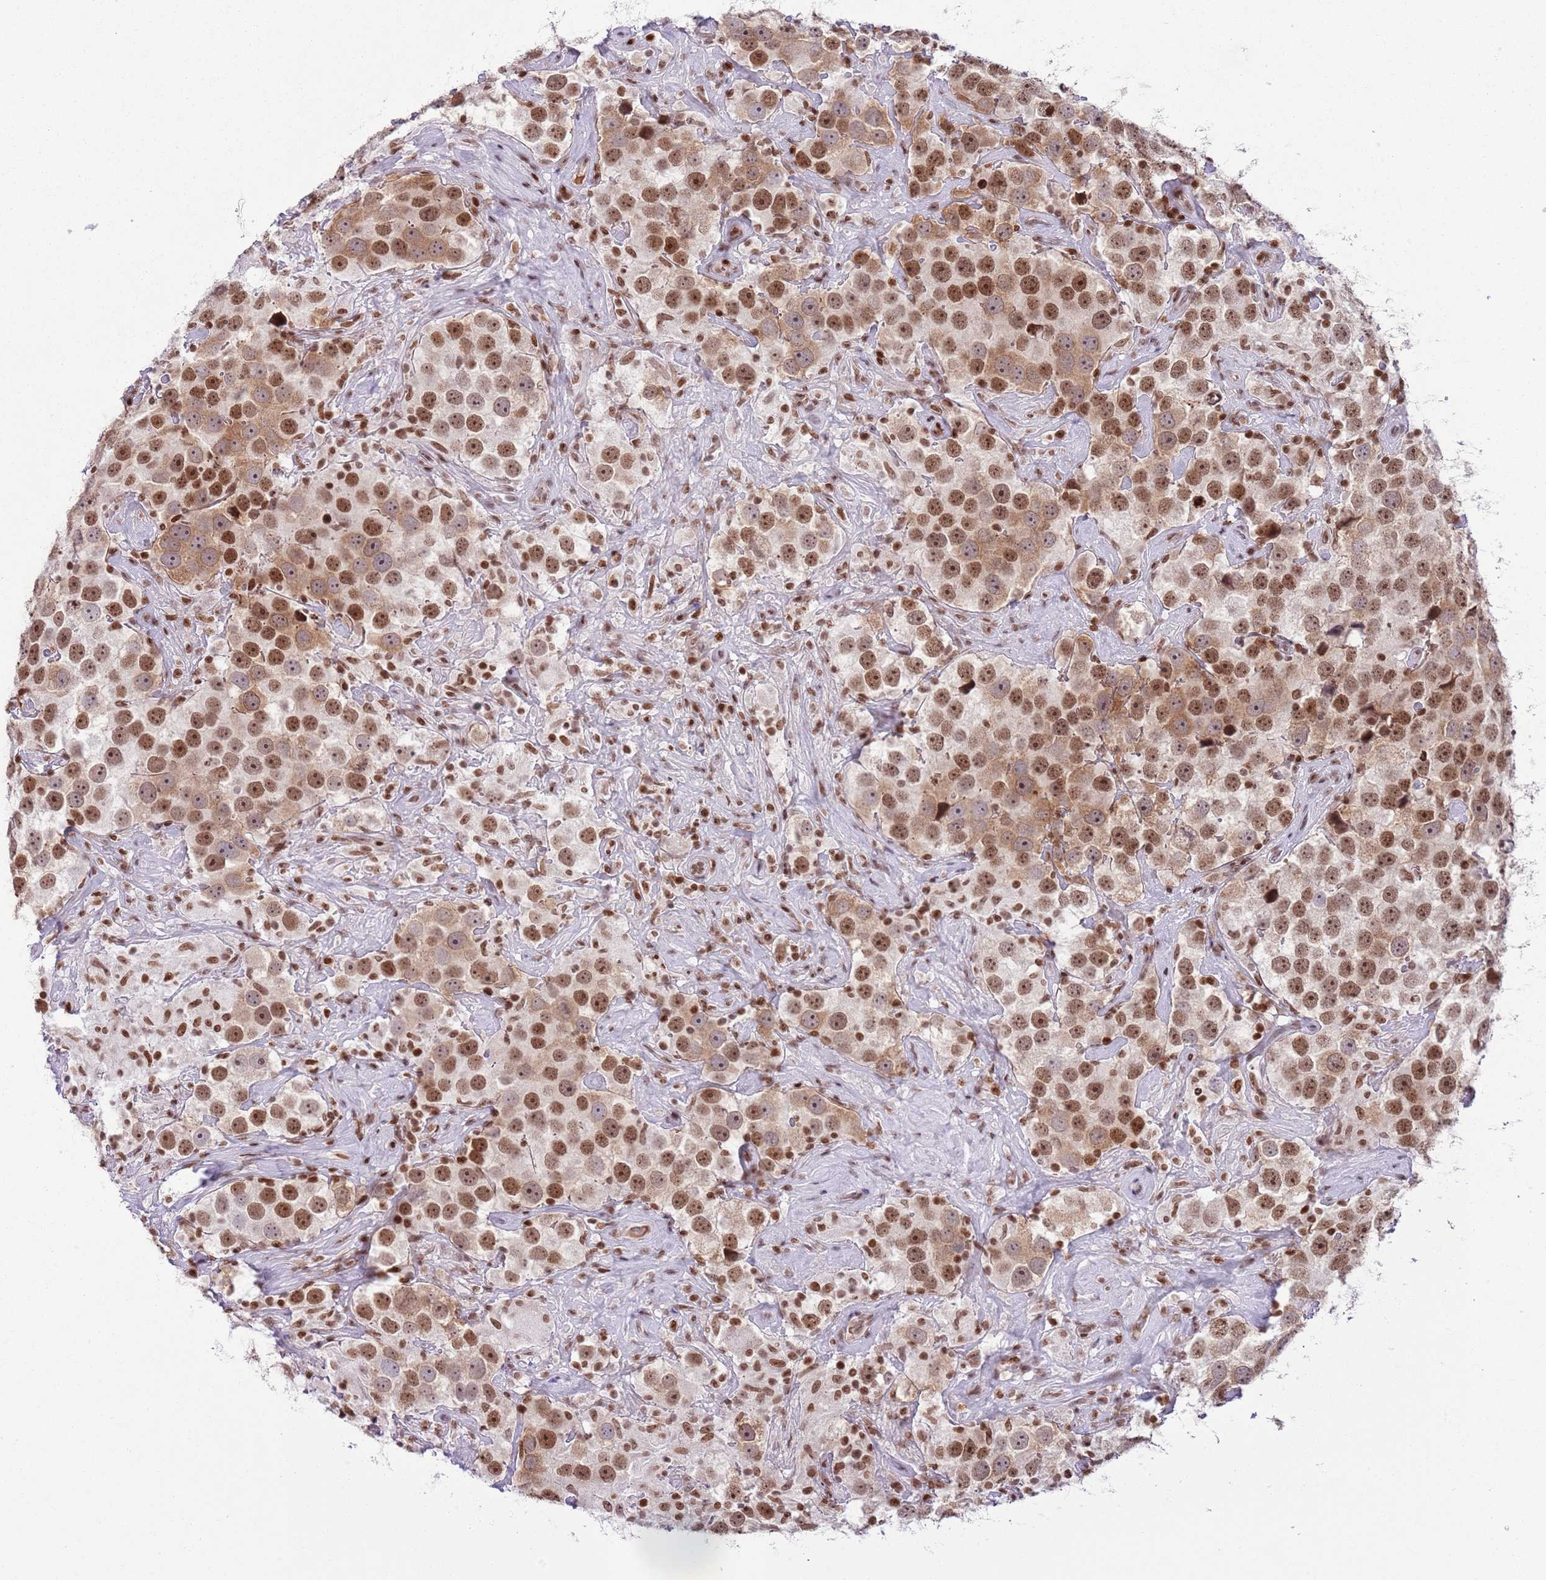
{"staining": {"intensity": "moderate", "quantity": ">75%", "location": "nuclear"}, "tissue": "testis cancer", "cell_type": "Tumor cells", "image_type": "cancer", "snomed": [{"axis": "morphology", "description": "Seminoma, NOS"}, {"axis": "topography", "description": "Testis"}], "caption": "Immunohistochemical staining of human testis cancer reveals moderate nuclear protein staining in about >75% of tumor cells. The staining was performed using DAB, with brown indicating positive protein expression. Nuclei are stained blue with hematoxylin.", "gene": "SELENOH", "patient": {"sex": "male", "age": 49}}